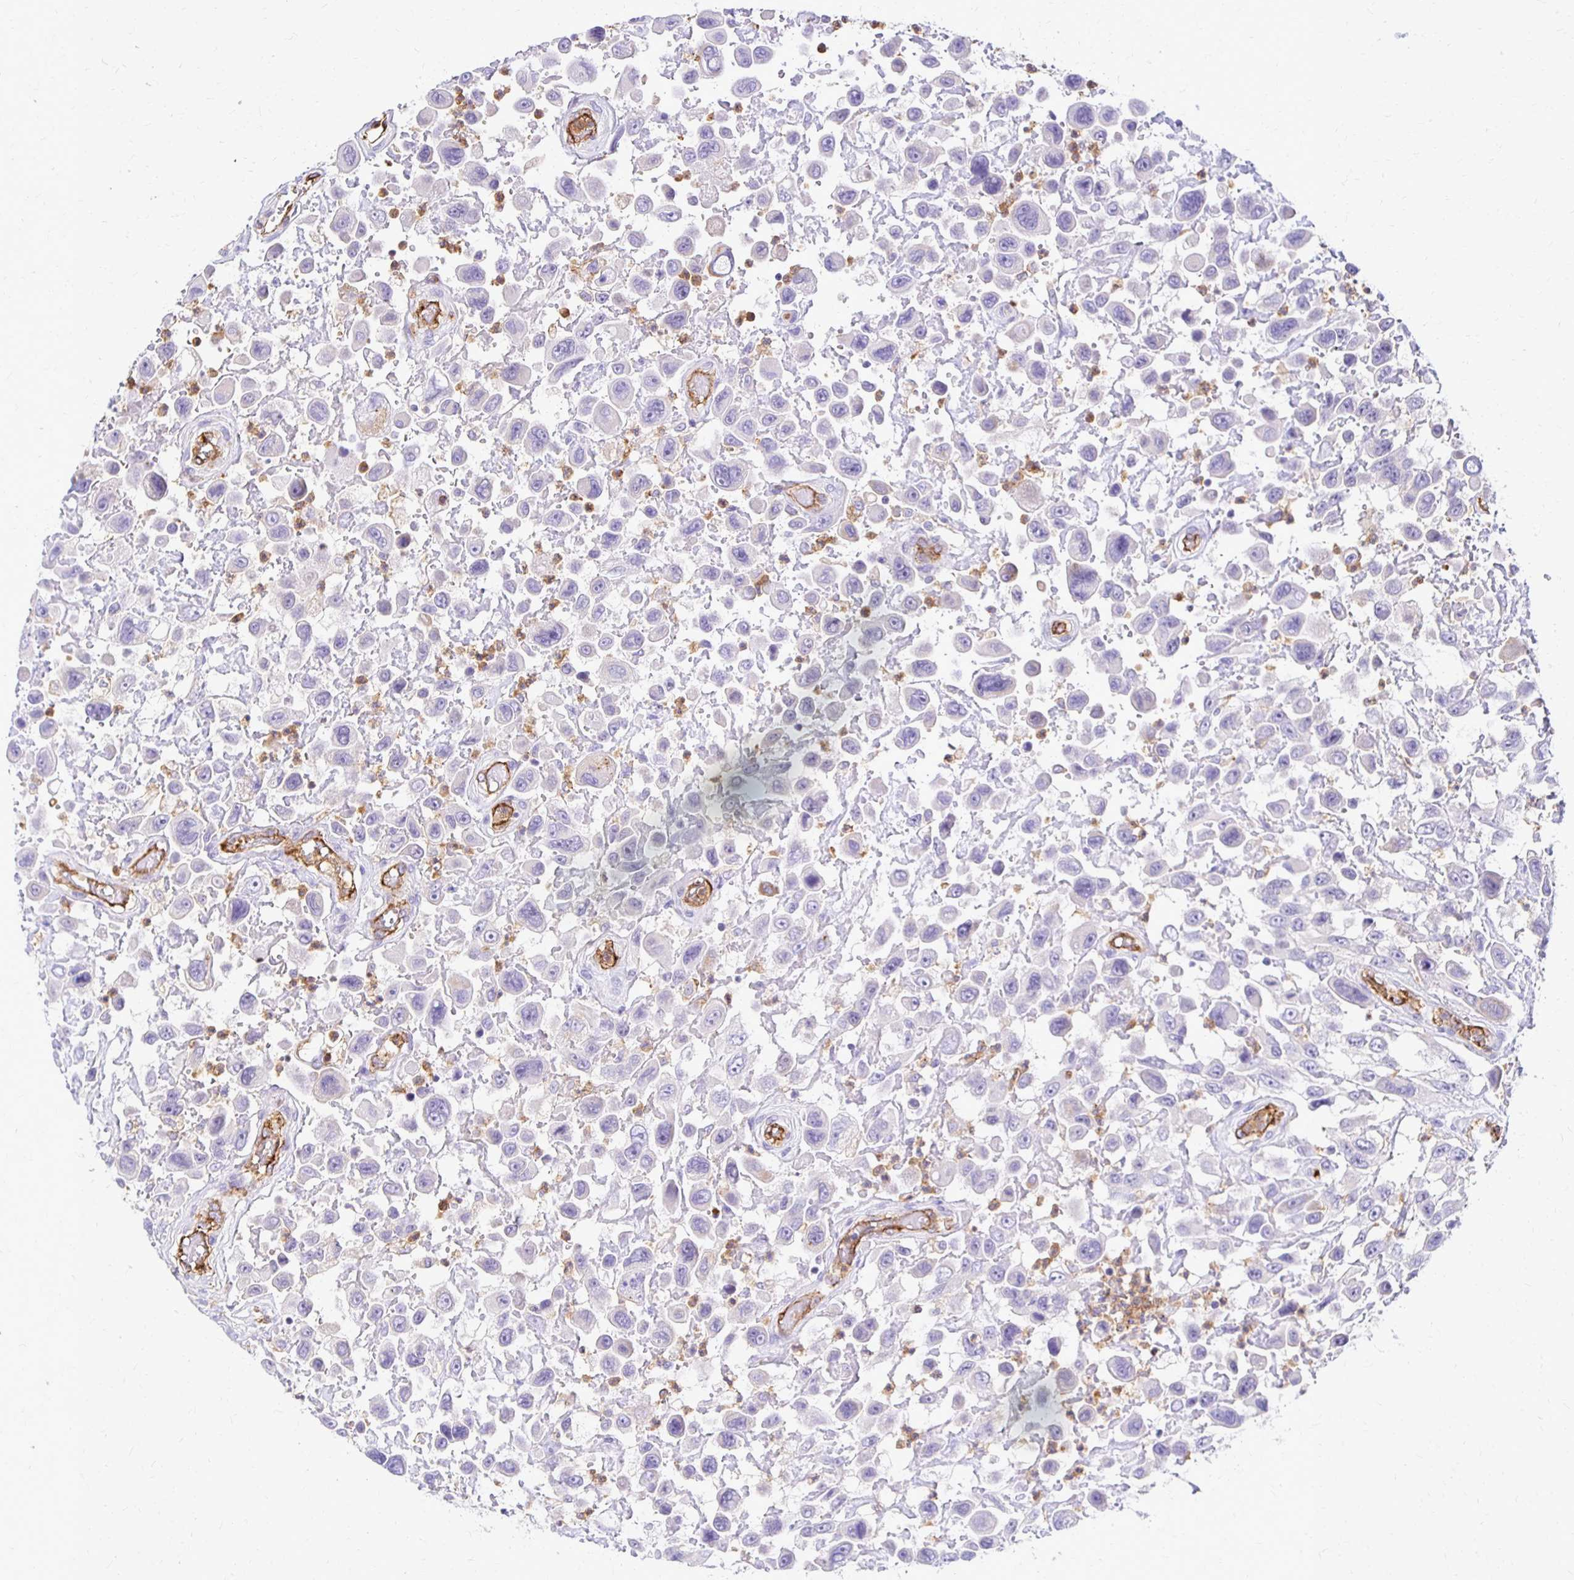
{"staining": {"intensity": "negative", "quantity": "none", "location": "none"}, "tissue": "urothelial cancer", "cell_type": "Tumor cells", "image_type": "cancer", "snomed": [{"axis": "morphology", "description": "Urothelial carcinoma, High grade"}, {"axis": "topography", "description": "Urinary bladder"}], "caption": "Immunohistochemistry image of neoplastic tissue: urothelial carcinoma (high-grade) stained with DAB shows no significant protein expression in tumor cells. (Immunohistochemistry (ihc), brightfield microscopy, high magnification).", "gene": "TTYH1", "patient": {"sex": "male", "age": 53}}